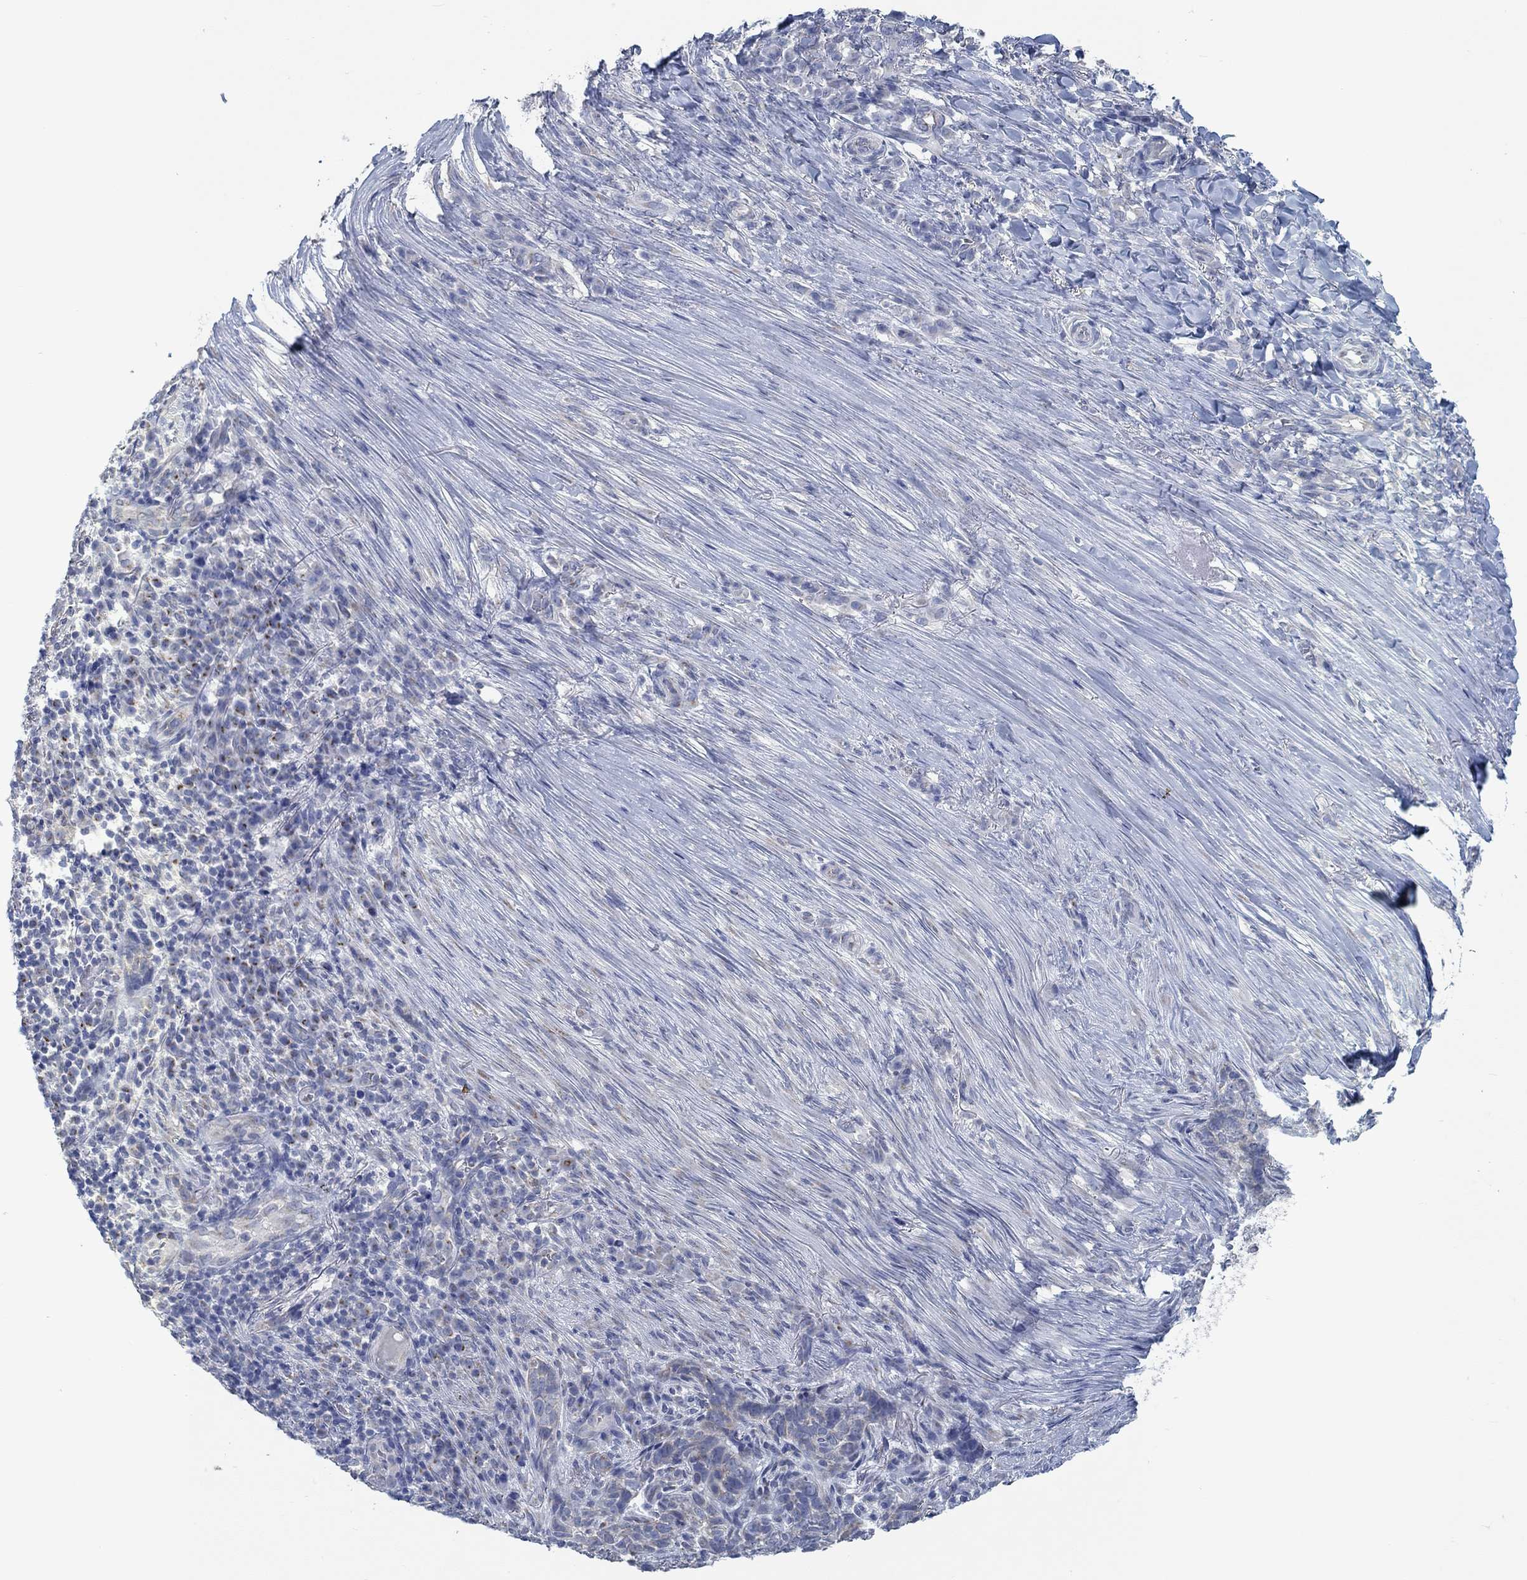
{"staining": {"intensity": "negative", "quantity": "none", "location": "none"}, "tissue": "skin cancer", "cell_type": "Tumor cells", "image_type": "cancer", "snomed": [{"axis": "morphology", "description": "Basal cell carcinoma"}, {"axis": "topography", "description": "Skin"}], "caption": "This image is of skin cancer (basal cell carcinoma) stained with IHC to label a protein in brown with the nuclei are counter-stained blue. There is no staining in tumor cells.", "gene": "TEKT4", "patient": {"sex": "female", "age": 69}}